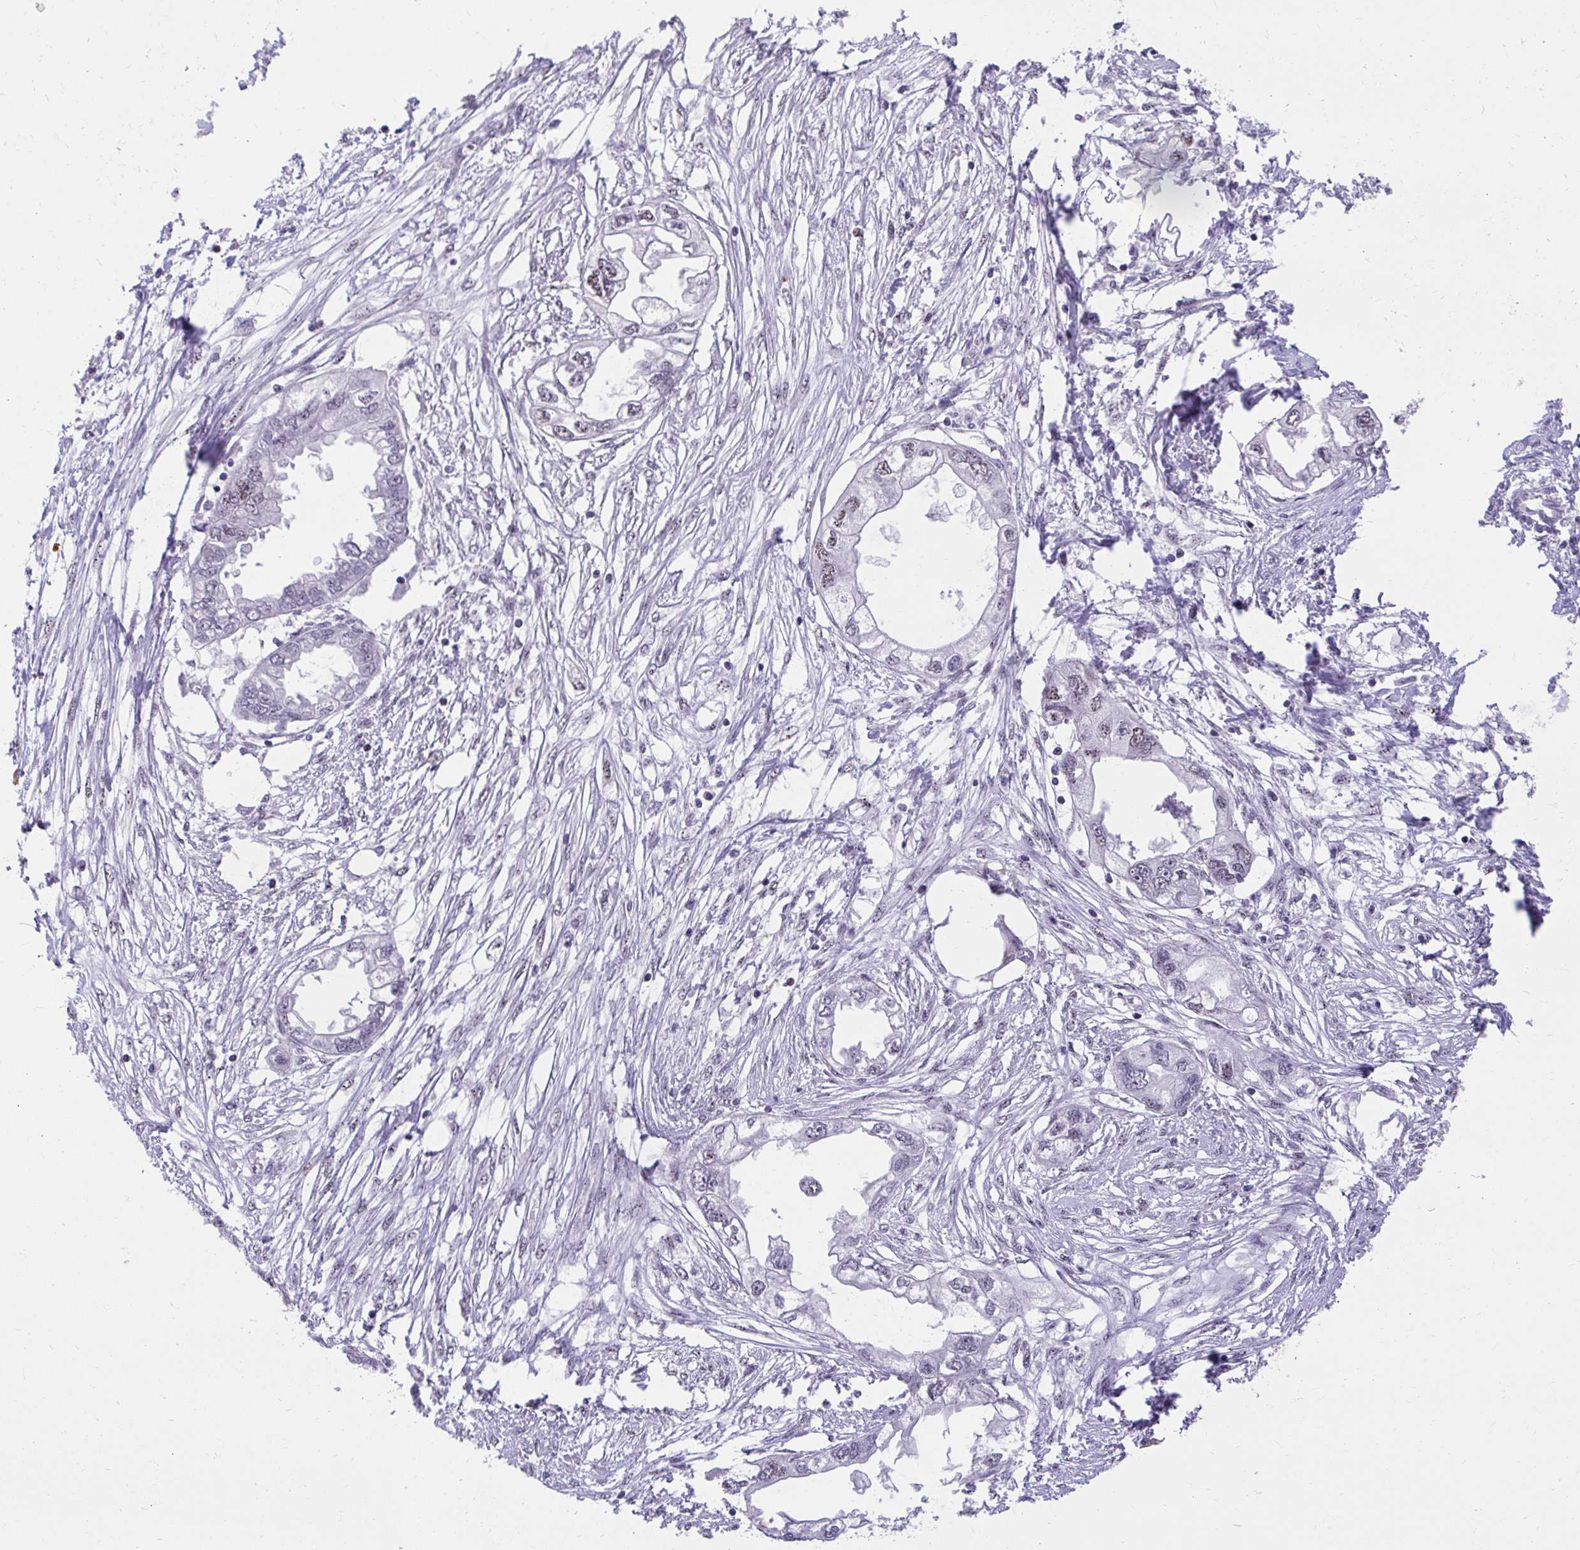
{"staining": {"intensity": "weak", "quantity": "<25%", "location": "nuclear"}, "tissue": "endometrial cancer", "cell_type": "Tumor cells", "image_type": "cancer", "snomed": [{"axis": "morphology", "description": "Adenocarcinoma, NOS"}, {"axis": "morphology", "description": "Adenocarcinoma, metastatic, NOS"}, {"axis": "topography", "description": "Adipose tissue"}, {"axis": "topography", "description": "Endometrium"}], "caption": "A photomicrograph of human adenocarcinoma (endometrial) is negative for staining in tumor cells.", "gene": "HOXA4", "patient": {"sex": "female", "age": 67}}